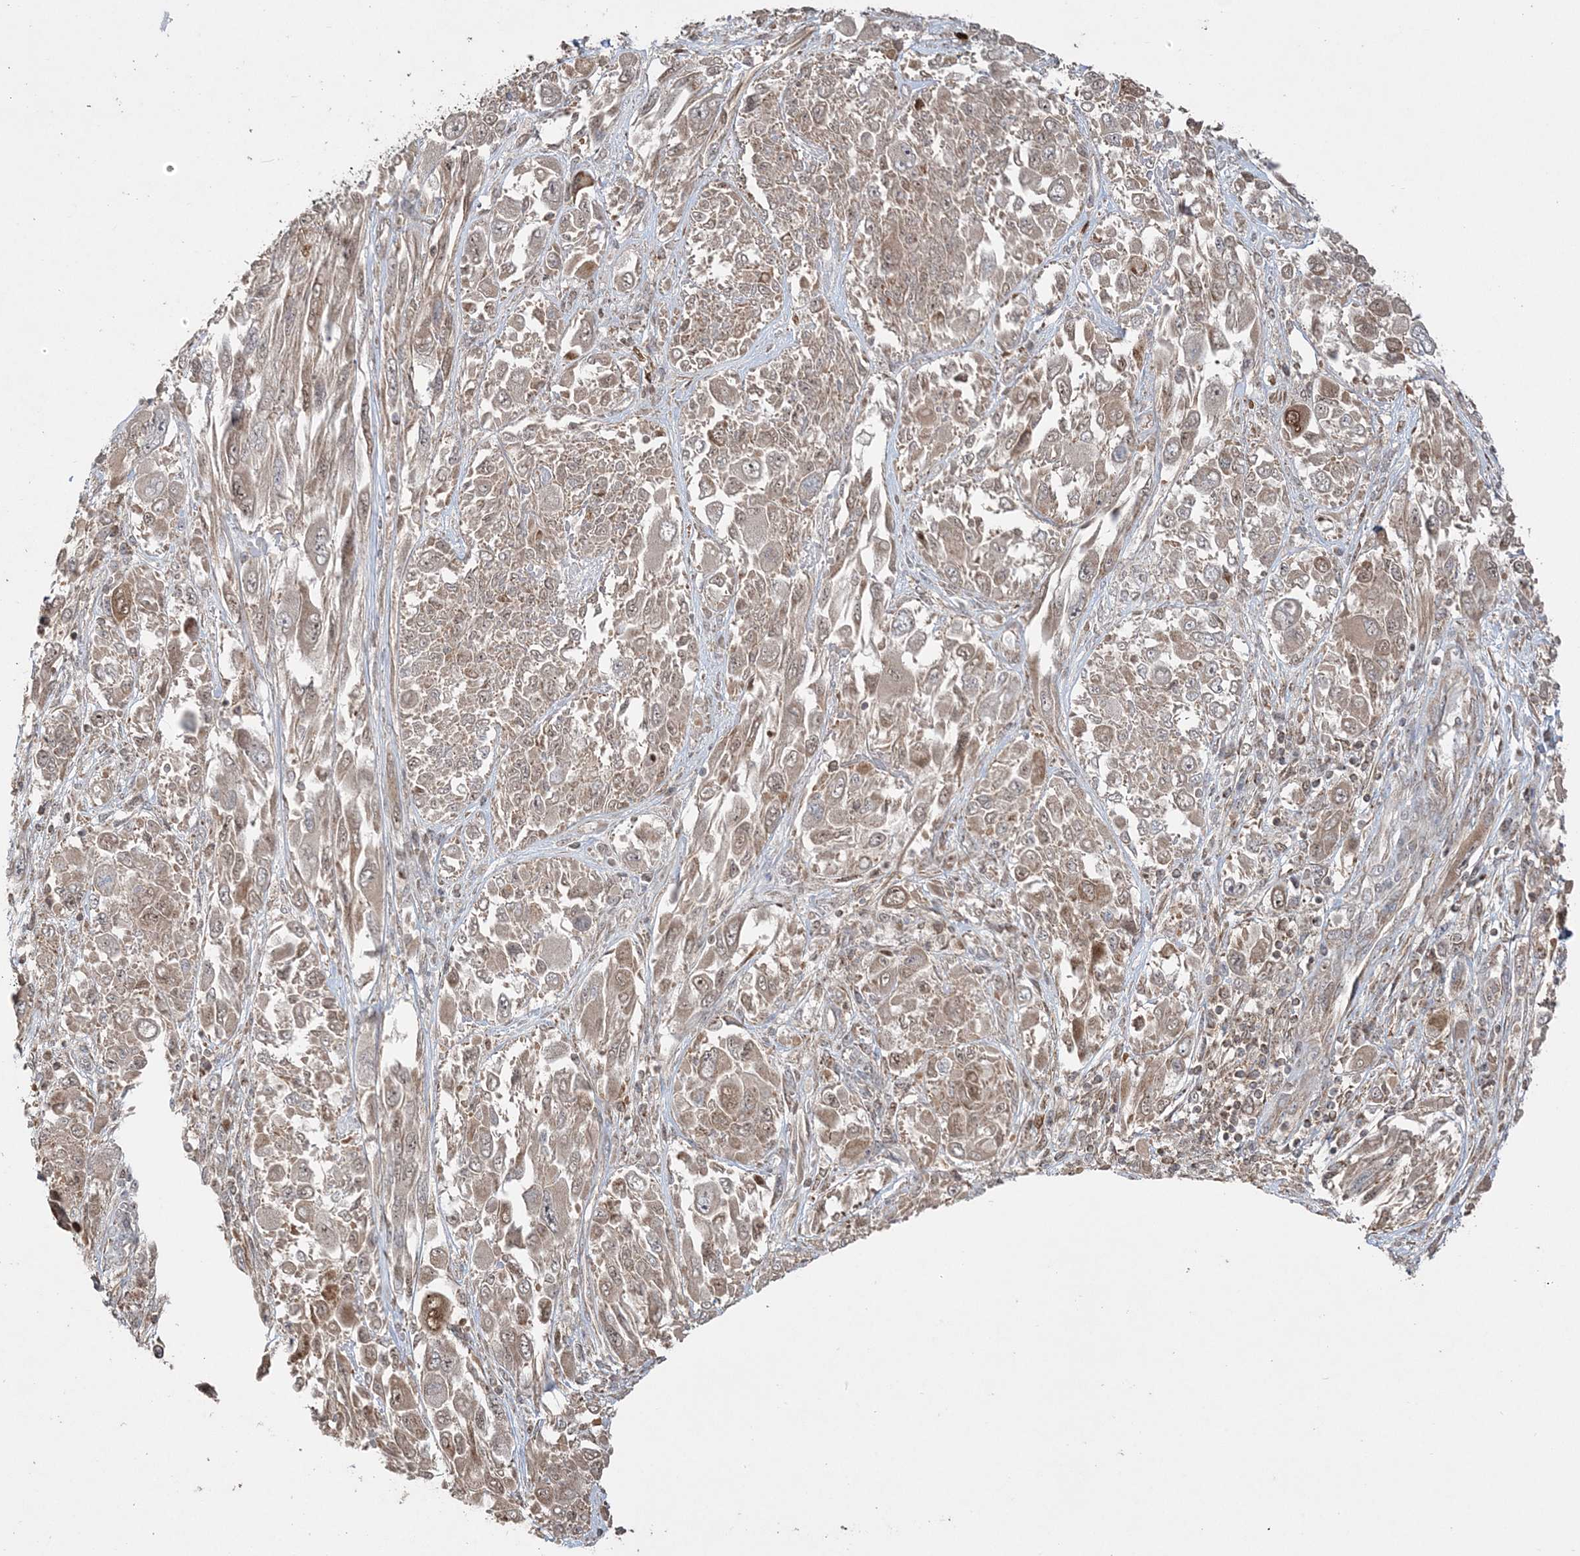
{"staining": {"intensity": "weak", "quantity": ">75%", "location": "cytoplasmic/membranous"}, "tissue": "melanoma", "cell_type": "Tumor cells", "image_type": "cancer", "snomed": [{"axis": "morphology", "description": "Malignant melanoma, NOS"}, {"axis": "topography", "description": "Skin"}], "caption": "Protein staining exhibits weak cytoplasmic/membranous expression in about >75% of tumor cells in melanoma. (DAB IHC, brown staining for protein, blue staining for nuclei).", "gene": "SCLT1", "patient": {"sex": "female", "age": 91}}